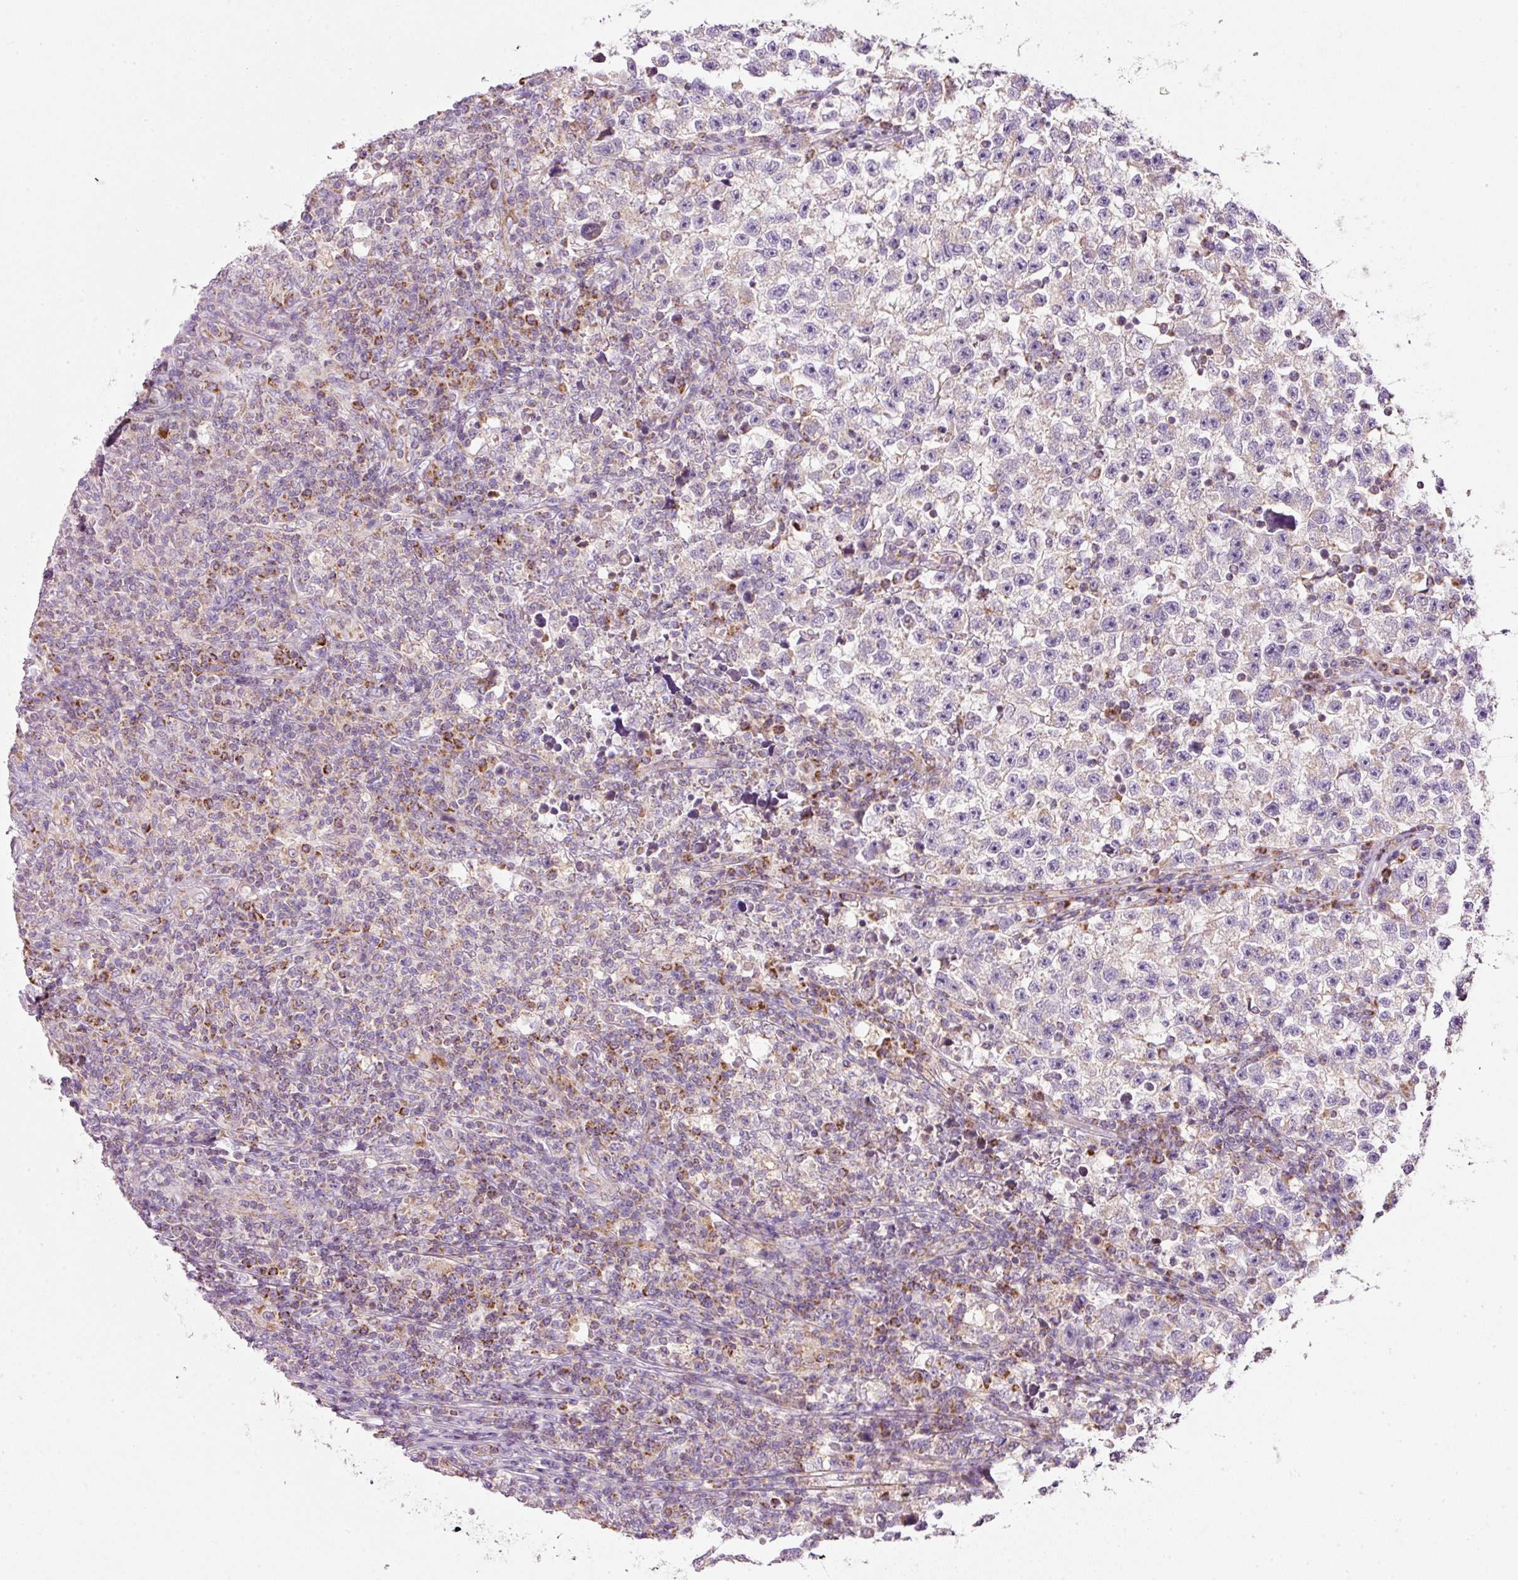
{"staining": {"intensity": "negative", "quantity": "none", "location": "none"}, "tissue": "testis cancer", "cell_type": "Tumor cells", "image_type": "cancer", "snomed": [{"axis": "morphology", "description": "Seminoma, NOS"}, {"axis": "topography", "description": "Testis"}], "caption": "Tumor cells show no significant staining in testis cancer (seminoma).", "gene": "NDUFA1", "patient": {"sex": "male", "age": 22}}